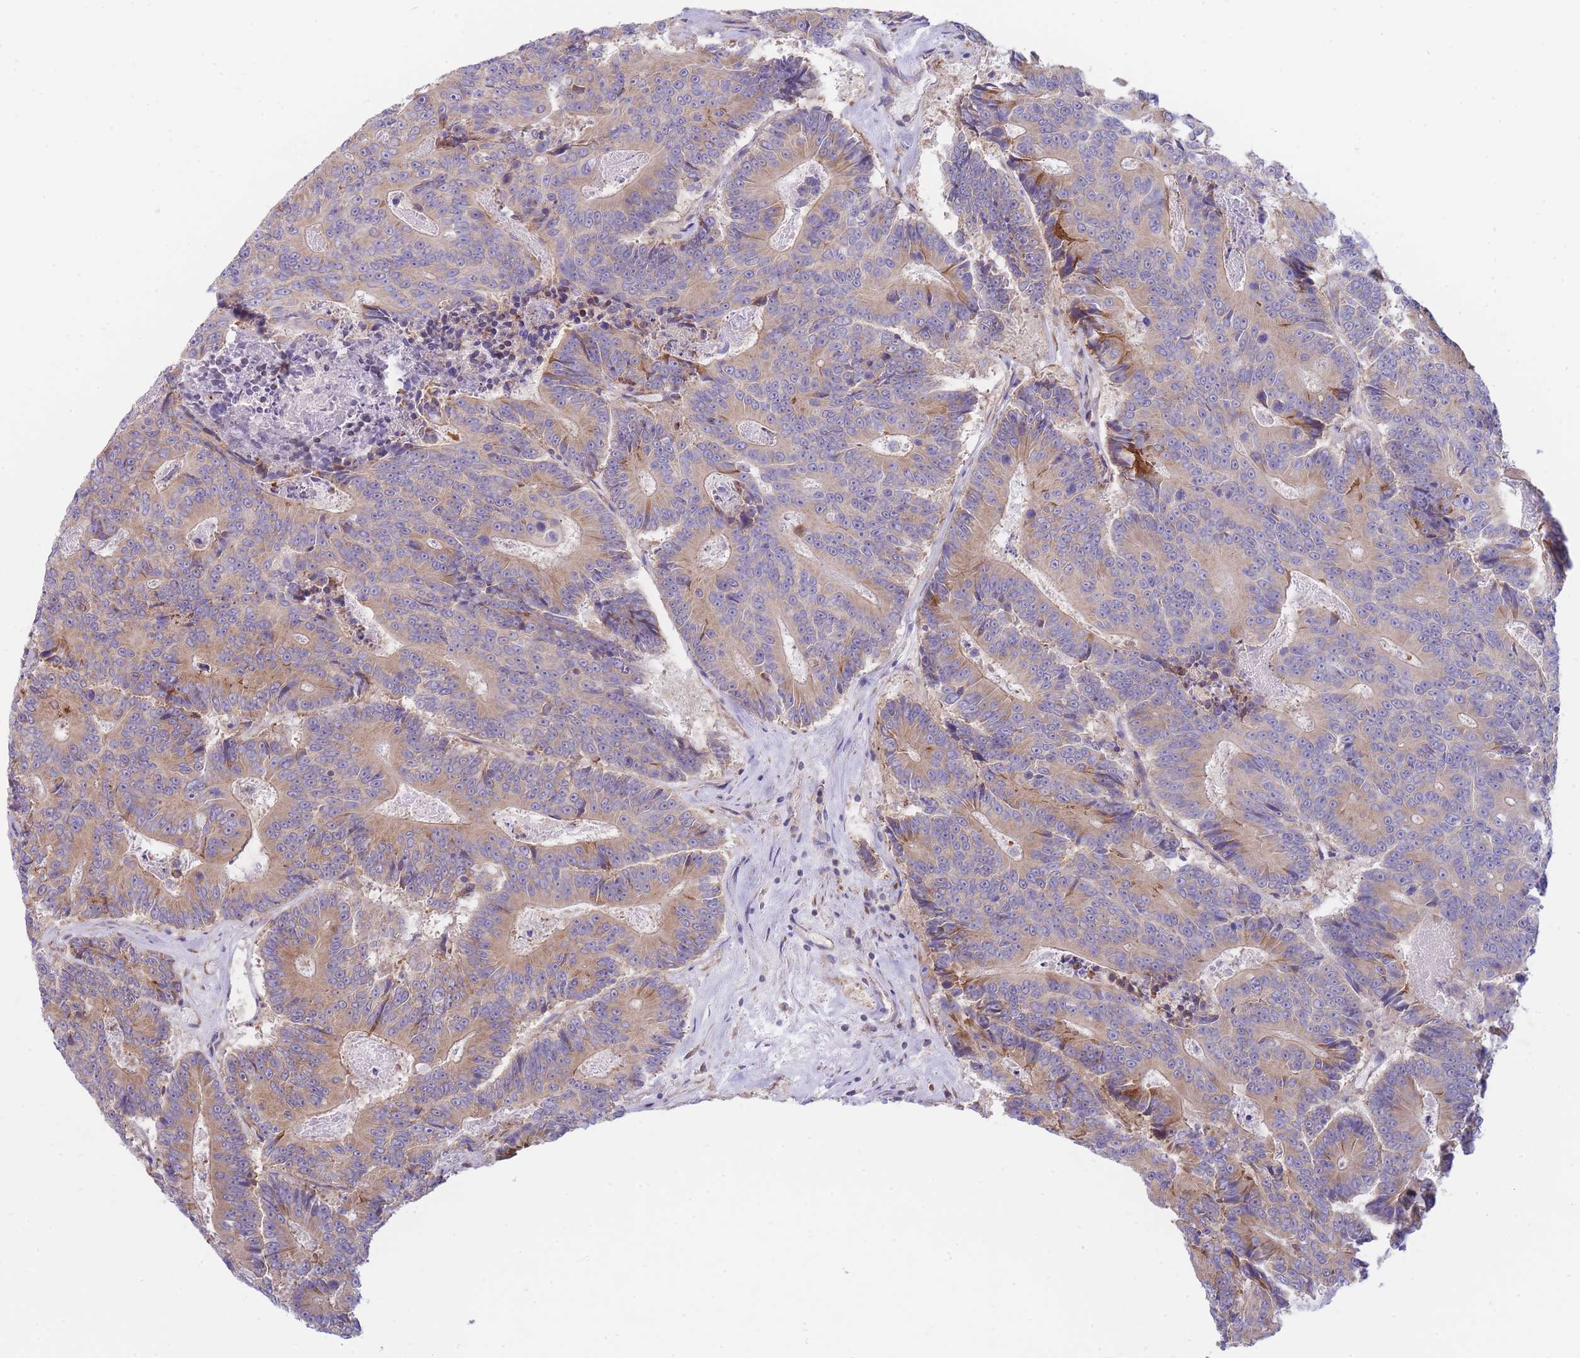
{"staining": {"intensity": "moderate", "quantity": "25%-75%", "location": "cytoplasmic/membranous"}, "tissue": "colorectal cancer", "cell_type": "Tumor cells", "image_type": "cancer", "snomed": [{"axis": "morphology", "description": "Adenocarcinoma, NOS"}, {"axis": "topography", "description": "Colon"}], "caption": "This is a photomicrograph of immunohistochemistry (IHC) staining of colorectal adenocarcinoma, which shows moderate expression in the cytoplasmic/membranous of tumor cells.", "gene": "SH2B2", "patient": {"sex": "male", "age": 83}}